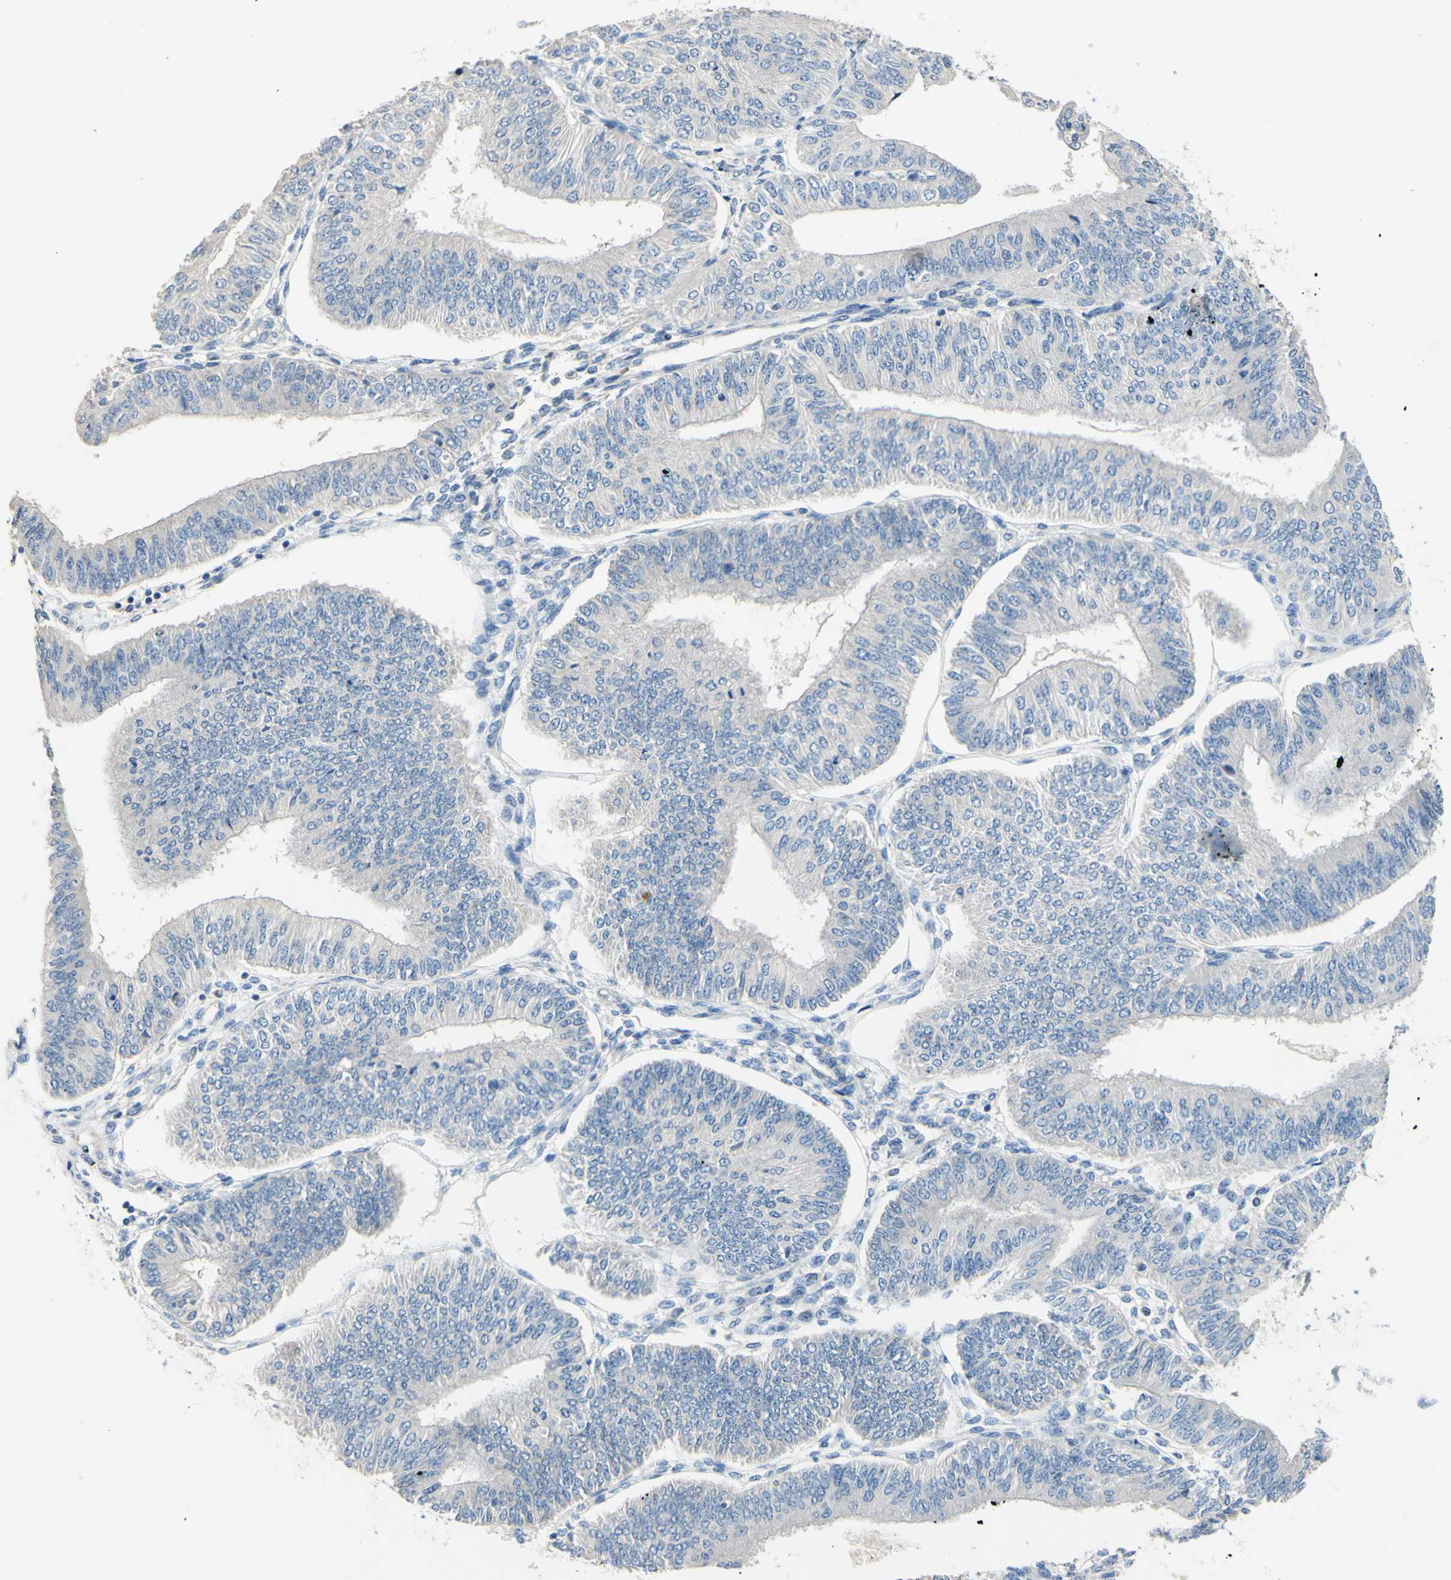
{"staining": {"intensity": "negative", "quantity": "none", "location": "none"}, "tissue": "endometrial cancer", "cell_type": "Tumor cells", "image_type": "cancer", "snomed": [{"axis": "morphology", "description": "Adenocarcinoma, NOS"}, {"axis": "topography", "description": "Endometrium"}], "caption": "Immunohistochemical staining of human endometrial adenocarcinoma displays no significant expression in tumor cells.", "gene": "CDON", "patient": {"sex": "female", "age": 58}}